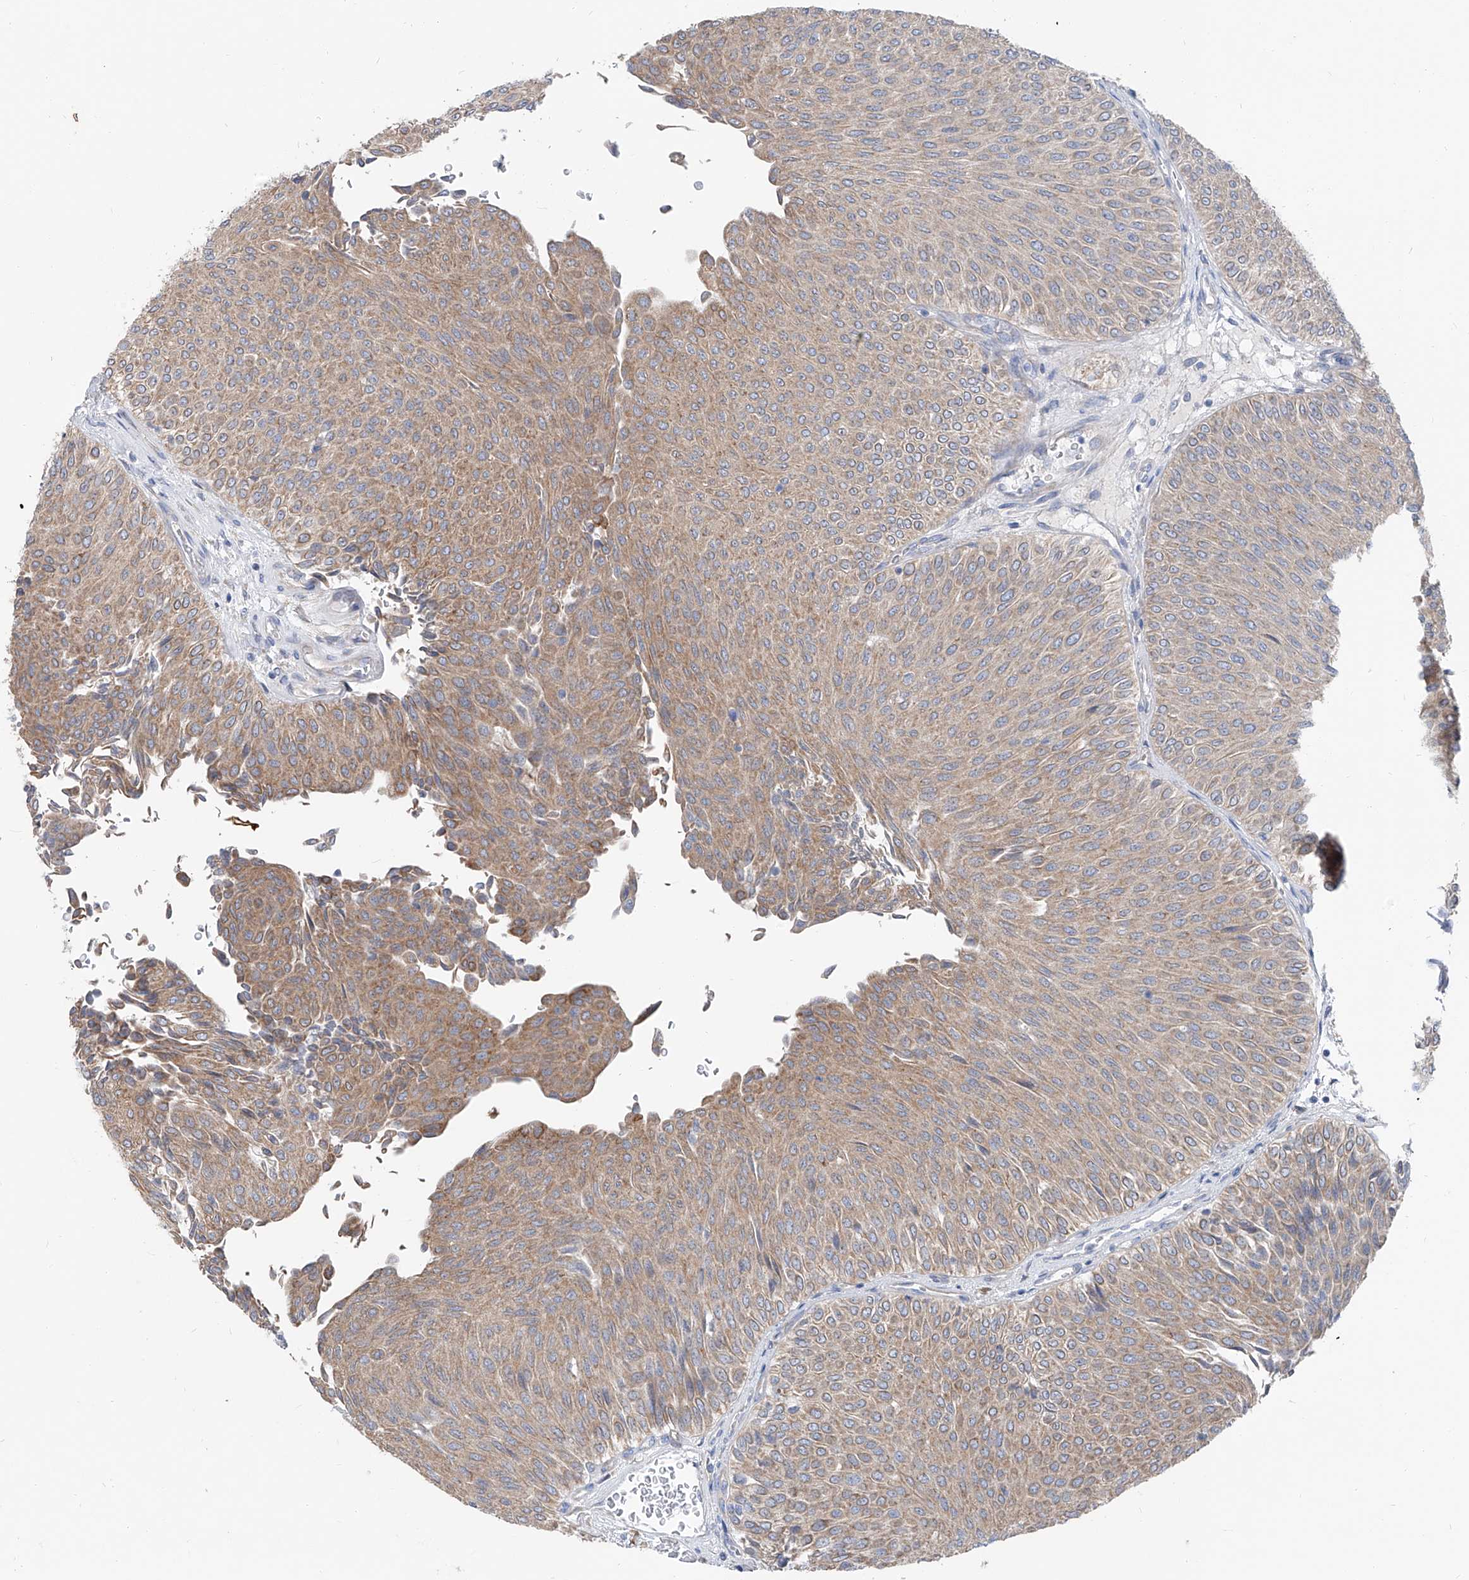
{"staining": {"intensity": "moderate", "quantity": ">75%", "location": "cytoplasmic/membranous"}, "tissue": "urothelial cancer", "cell_type": "Tumor cells", "image_type": "cancer", "snomed": [{"axis": "morphology", "description": "Urothelial carcinoma, Low grade"}, {"axis": "topography", "description": "Urinary bladder"}], "caption": "The immunohistochemical stain shows moderate cytoplasmic/membranous staining in tumor cells of urothelial cancer tissue.", "gene": "UFL1", "patient": {"sex": "male", "age": 78}}